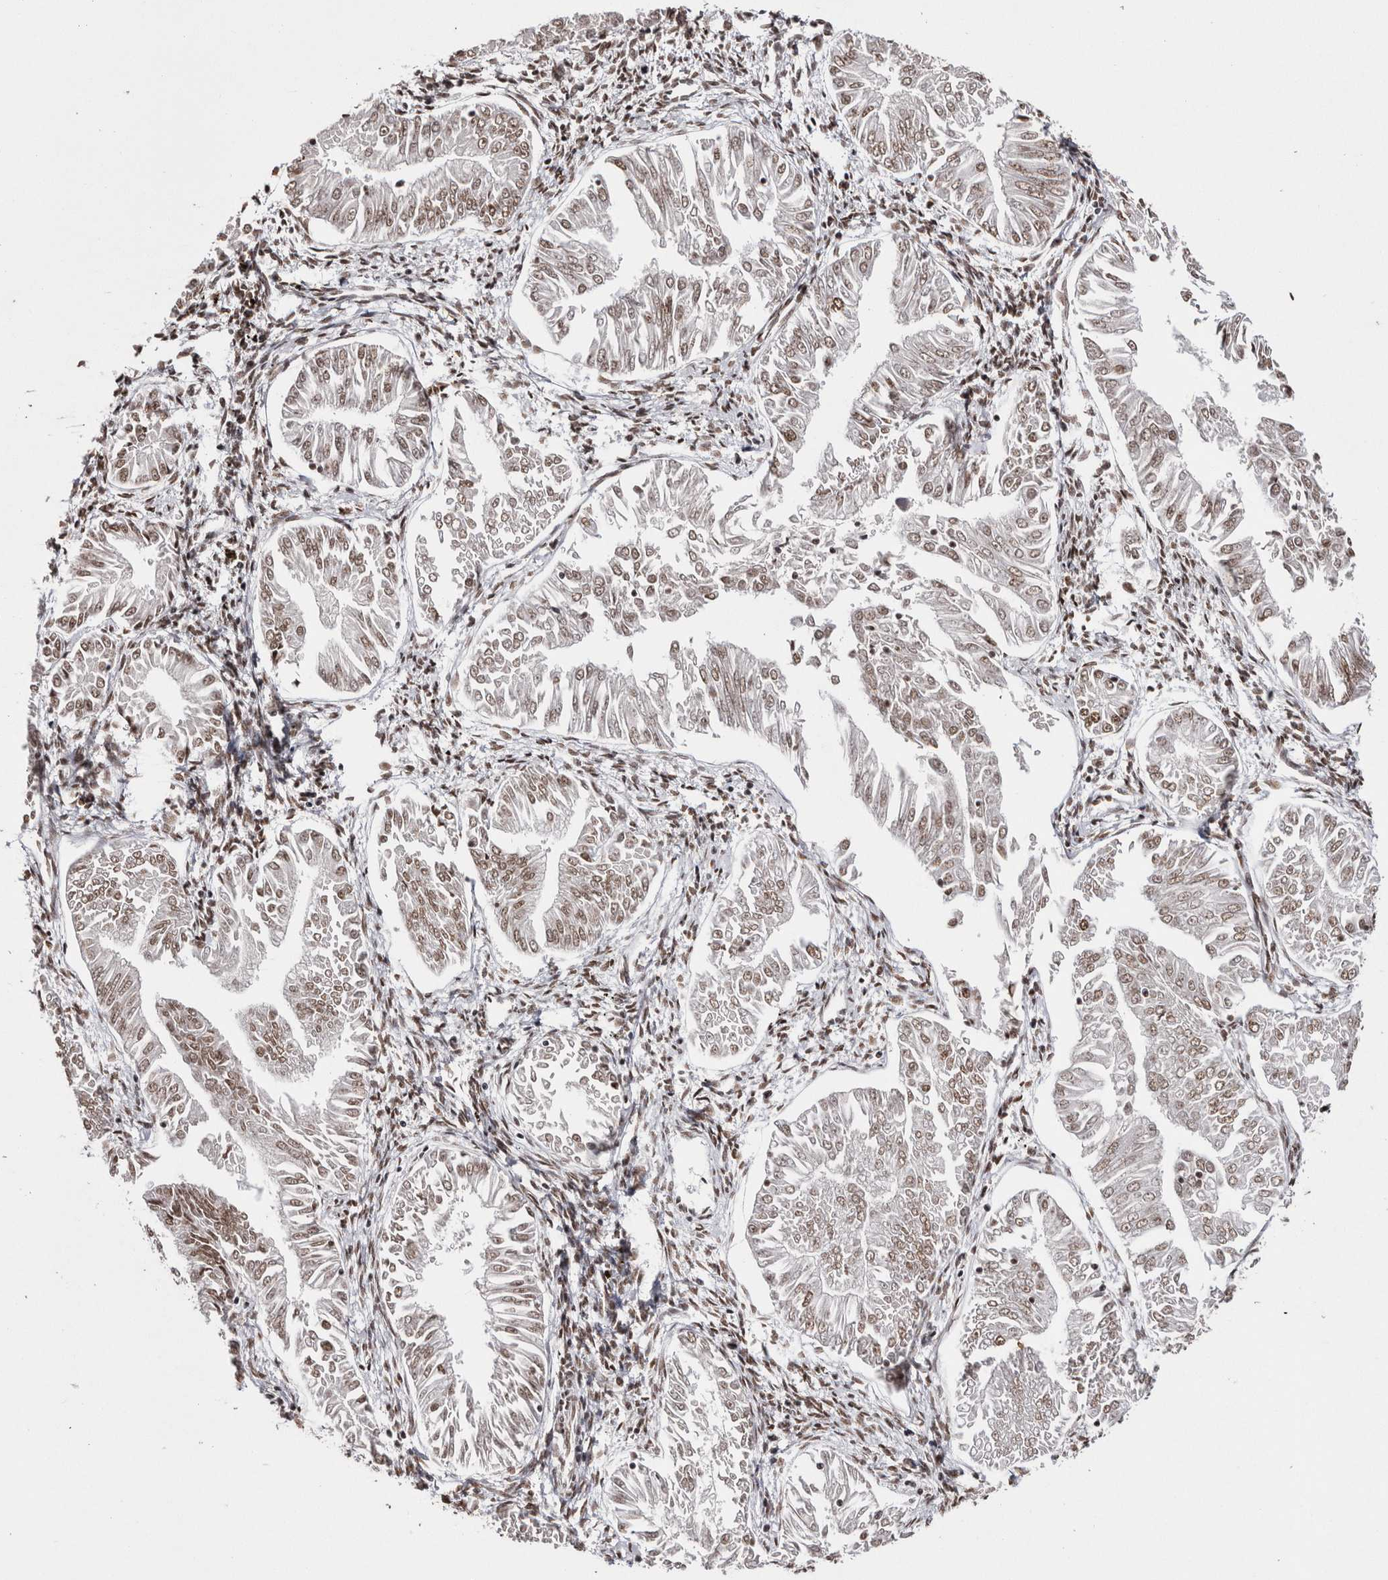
{"staining": {"intensity": "moderate", "quantity": ">75%", "location": "nuclear"}, "tissue": "endometrial cancer", "cell_type": "Tumor cells", "image_type": "cancer", "snomed": [{"axis": "morphology", "description": "Adenocarcinoma, NOS"}, {"axis": "topography", "description": "Endometrium"}], "caption": "Endometrial adenocarcinoma stained with a brown dye reveals moderate nuclear positive positivity in approximately >75% of tumor cells.", "gene": "SMC1A", "patient": {"sex": "female", "age": 53}}